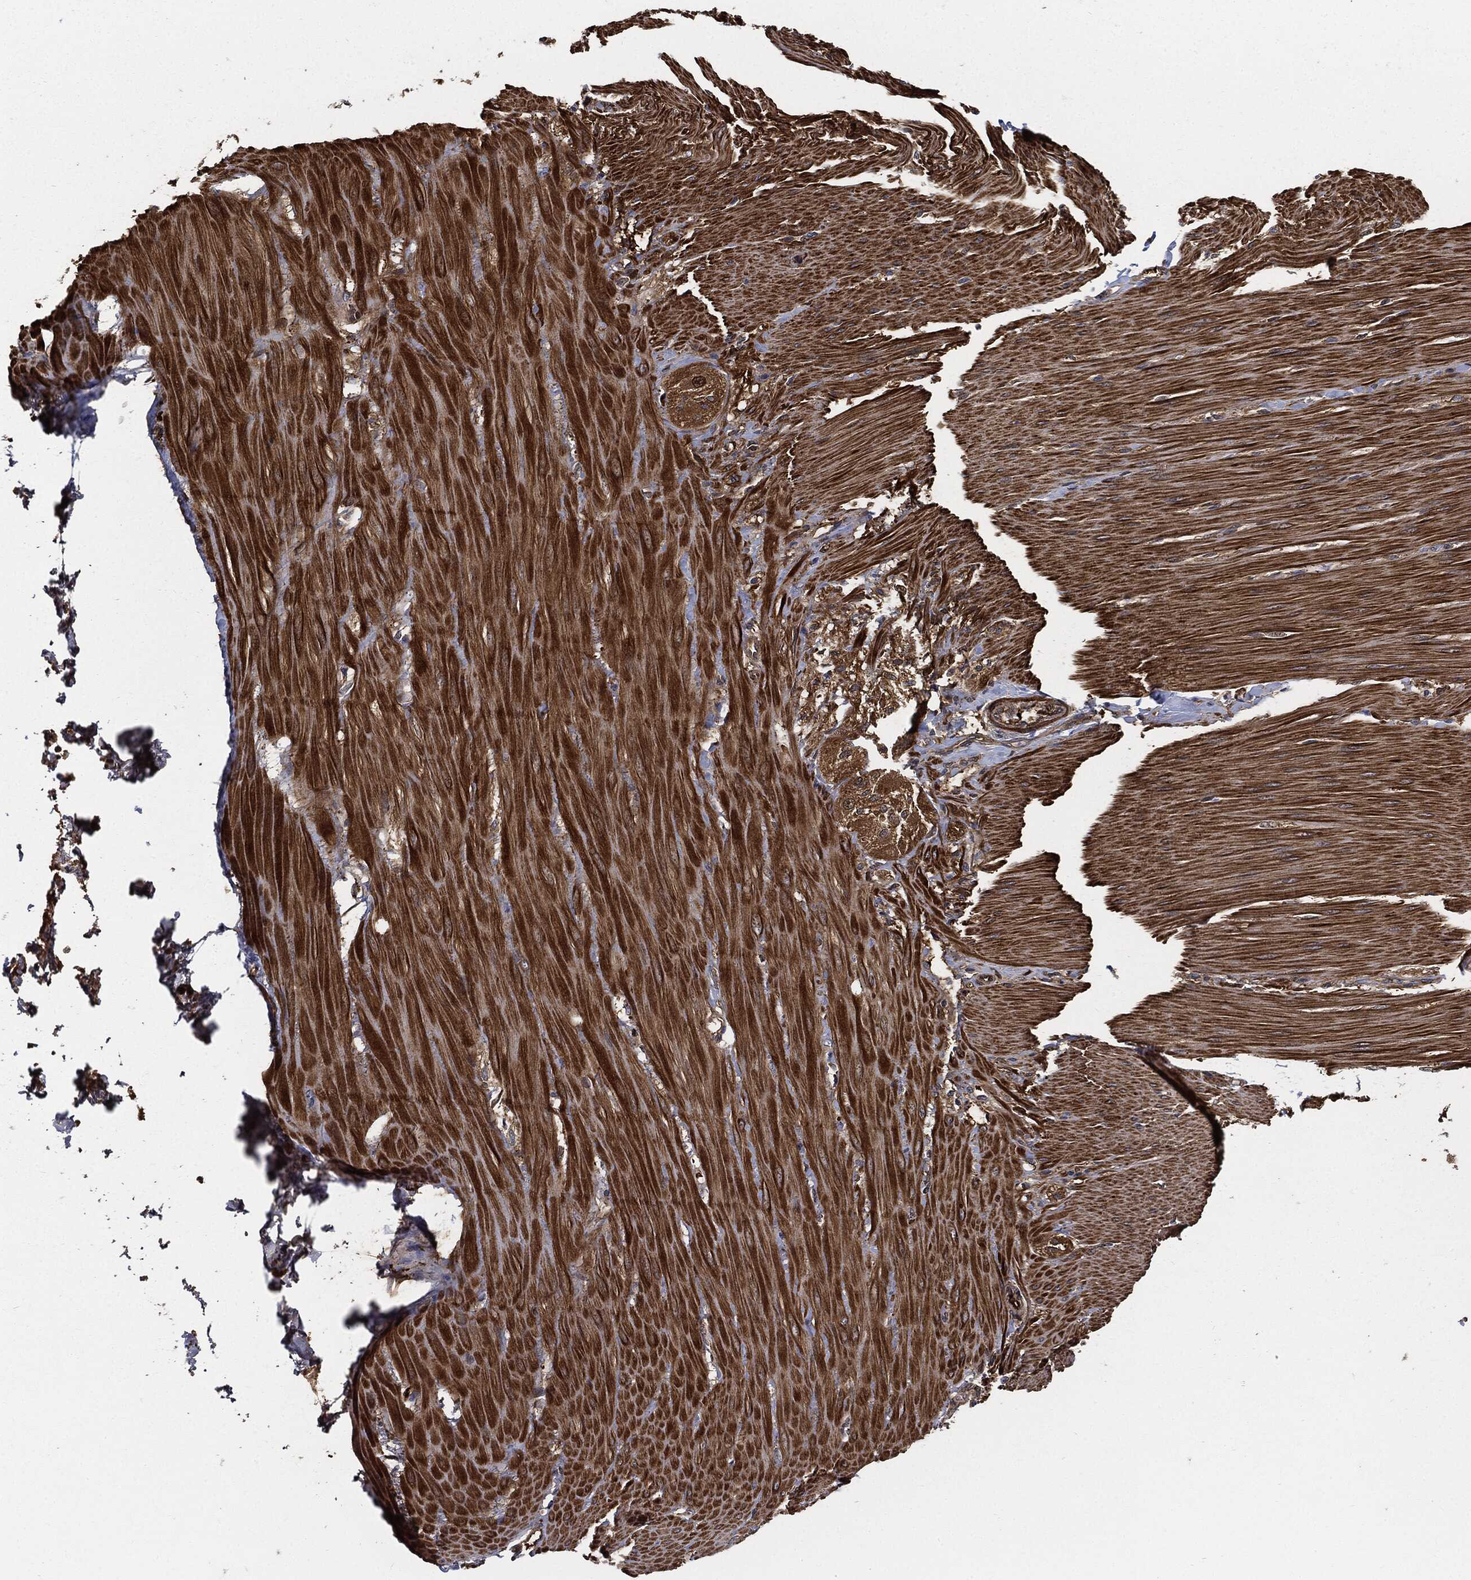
{"staining": {"intensity": "moderate", "quantity": "25%-75%", "location": "cytoplasmic/membranous"}, "tissue": "soft tissue", "cell_type": "Fibroblasts", "image_type": "normal", "snomed": [{"axis": "morphology", "description": "Normal tissue, NOS"}, {"axis": "topography", "description": "Smooth muscle"}, {"axis": "topography", "description": "Duodenum"}, {"axis": "topography", "description": "Peripheral nerve tissue"}], "caption": "IHC (DAB (3,3'-diaminobenzidine)) staining of normal soft tissue displays moderate cytoplasmic/membranous protein positivity in approximately 25%-75% of fibroblasts. The staining was performed using DAB (3,3'-diaminobenzidine), with brown indicating positive protein expression. Nuclei are stained blue with hematoxylin.", "gene": "PRDX2", "patient": {"sex": "female", "age": 61}}